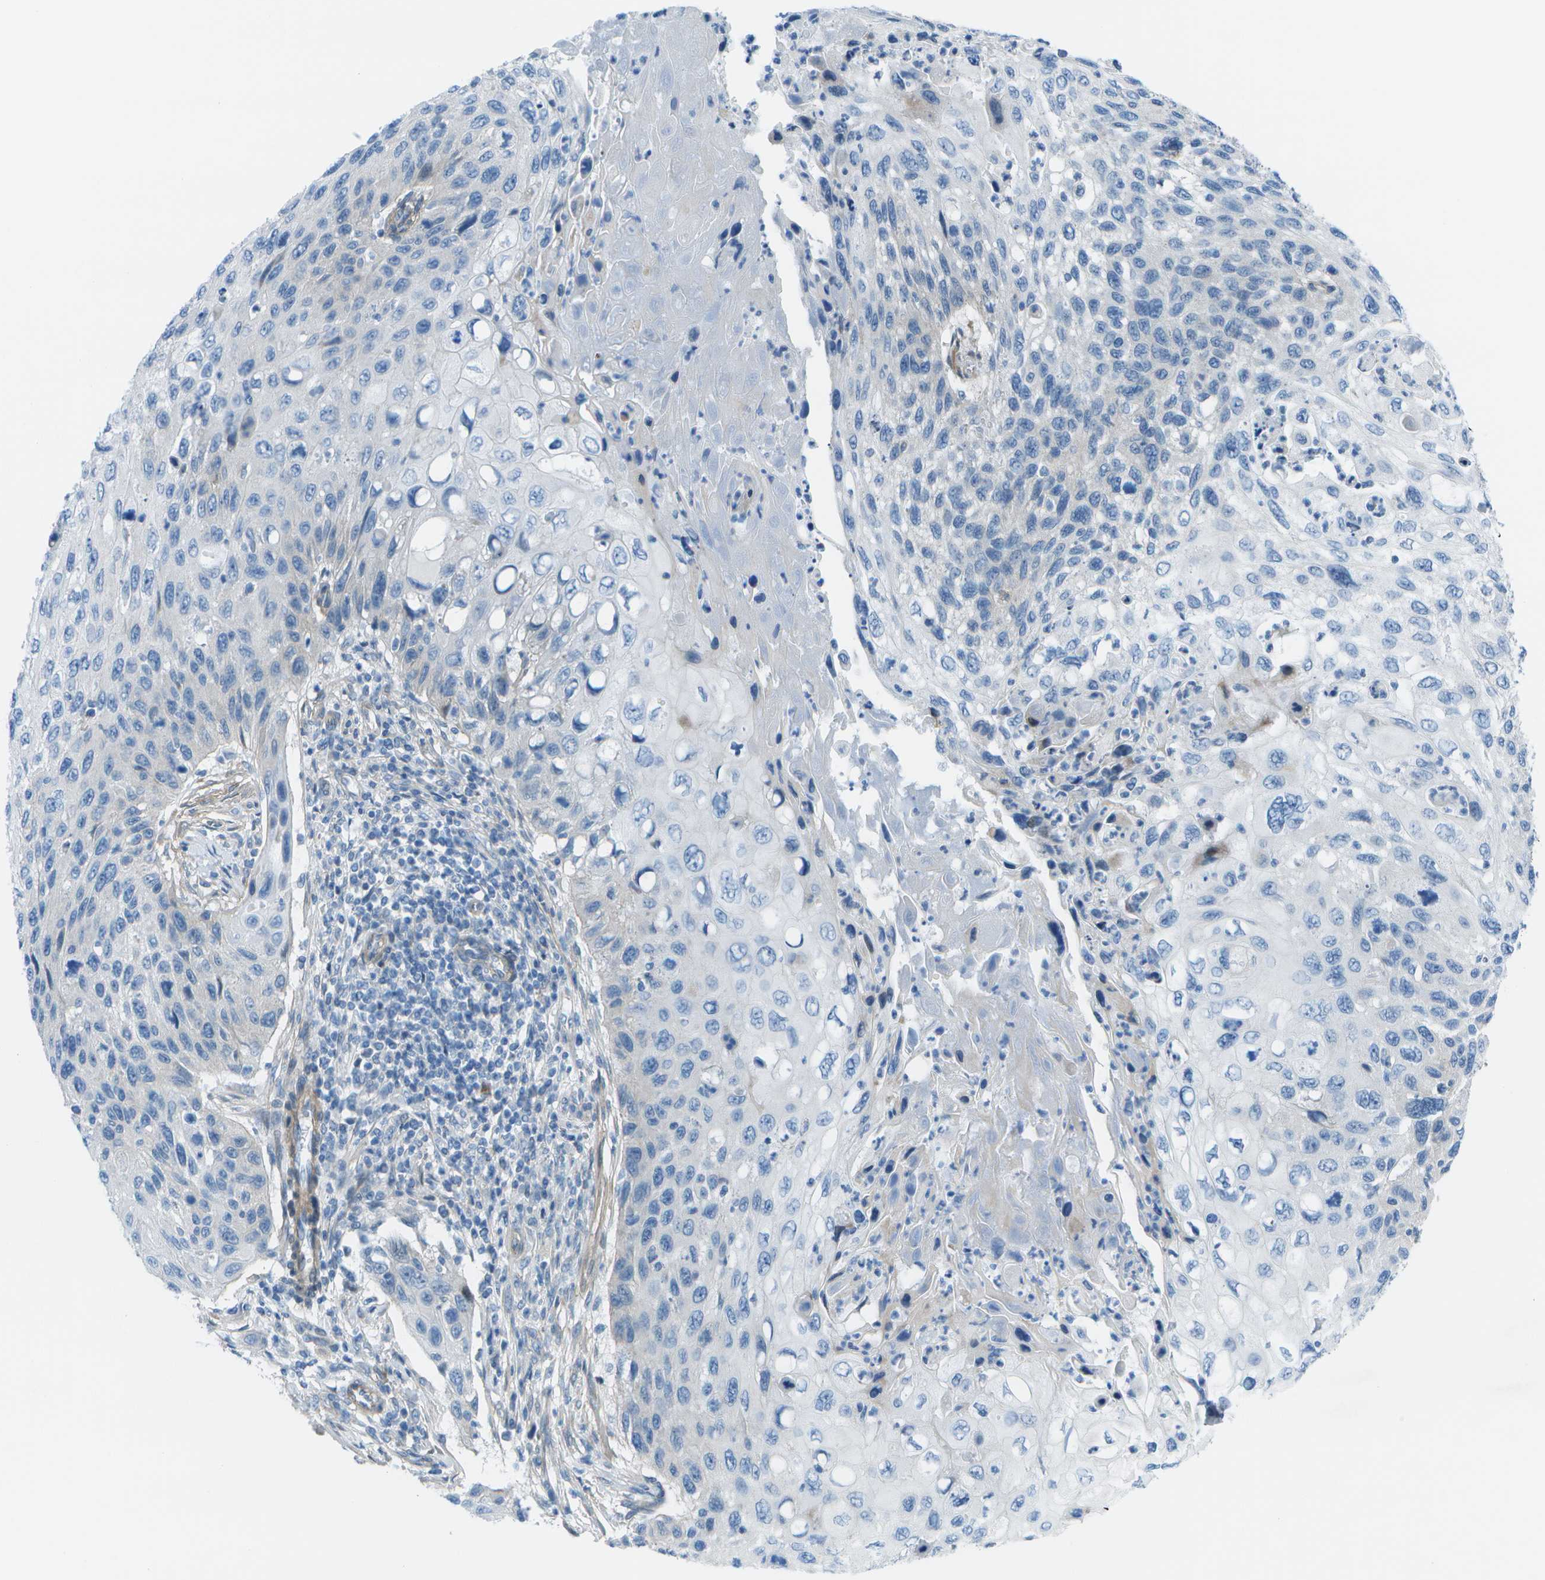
{"staining": {"intensity": "negative", "quantity": "none", "location": "none"}, "tissue": "cervical cancer", "cell_type": "Tumor cells", "image_type": "cancer", "snomed": [{"axis": "morphology", "description": "Squamous cell carcinoma, NOS"}, {"axis": "topography", "description": "Cervix"}], "caption": "Immunohistochemistry (IHC) of human cervical cancer reveals no positivity in tumor cells.", "gene": "SORBS3", "patient": {"sex": "female", "age": 70}}